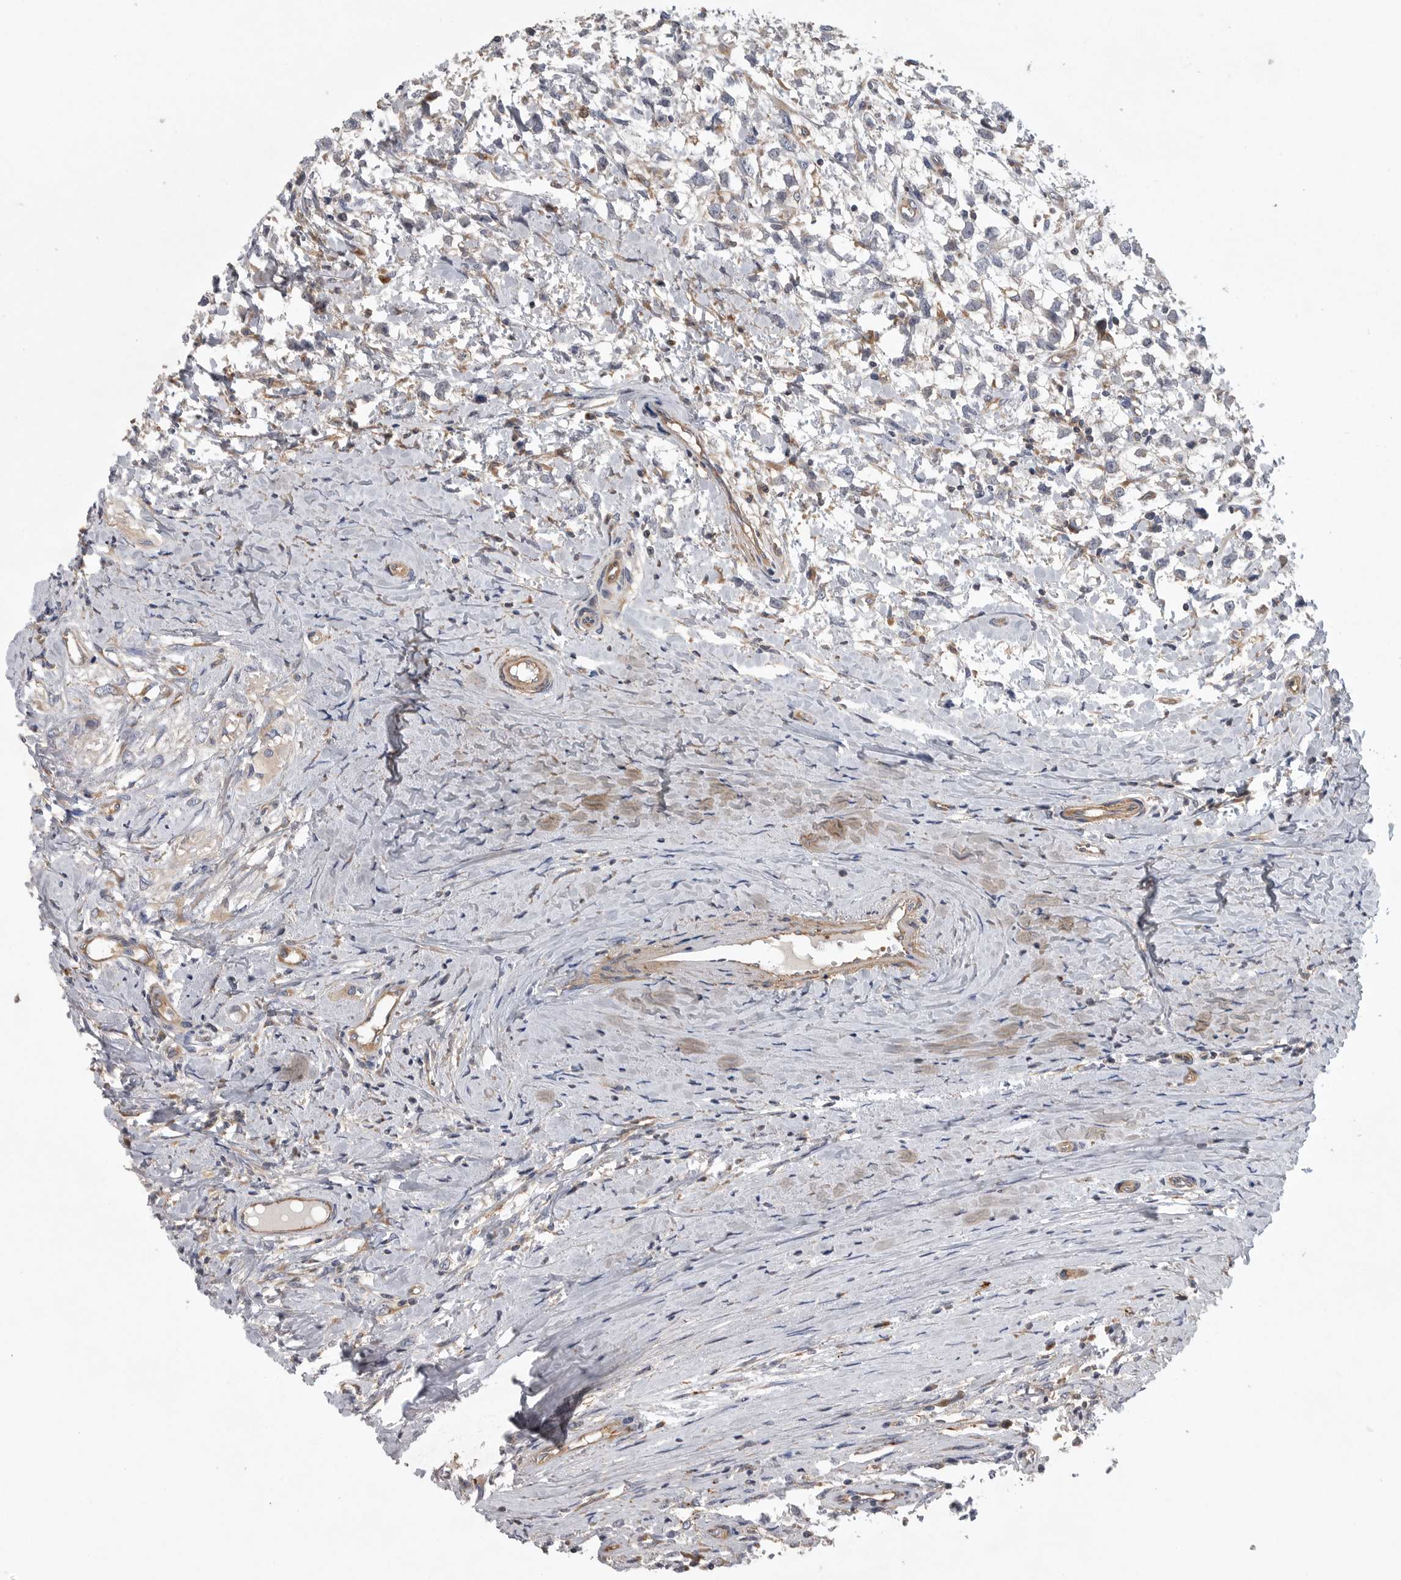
{"staining": {"intensity": "negative", "quantity": "none", "location": "none"}, "tissue": "testis cancer", "cell_type": "Tumor cells", "image_type": "cancer", "snomed": [{"axis": "morphology", "description": "Seminoma, NOS"}, {"axis": "morphology", "description": "Carcinoma, Embryonal, NOS"}, {"axis": "topography", "description": "Testis"}], "caption": "A micrograph of testis cancer (embryonal carcinoma) stained for a protein demonstrates no brown staining in tumor cells.", "gene": "OXR1", "patient": {"sex": "male", "age": 51}}